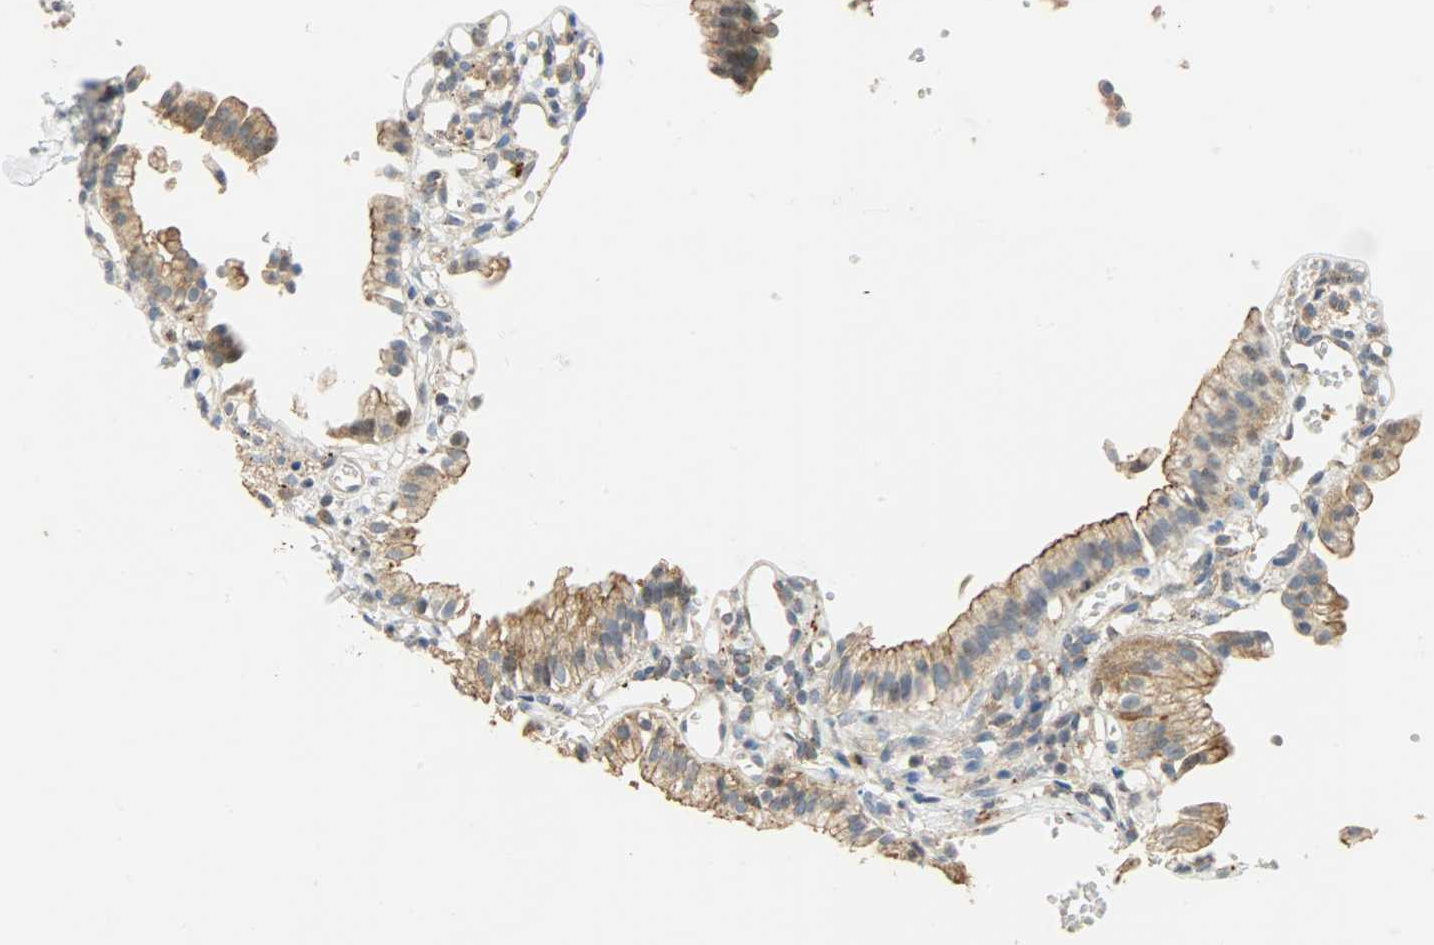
{"staining": {"intensity": "strong", "quantity": ">75%", "location": "cytoplasmic/membranous"}, "tissue": "gallbladder", "cell_type": "Glandular cells", "image_type": "normal", "snomed": [{"axis": "morphology", "description": "Normal tissue, NOS"}, {"axis": "topography", "description": "Gallbladder"}], "caption": "Gallbladder stained for a protein (brown) exhibits strong cytoplasmic/membranous positive positivity in about >75% of glandular cells.", "gene": "GIT2", "patient": {"sex": "male", "age": 65}}